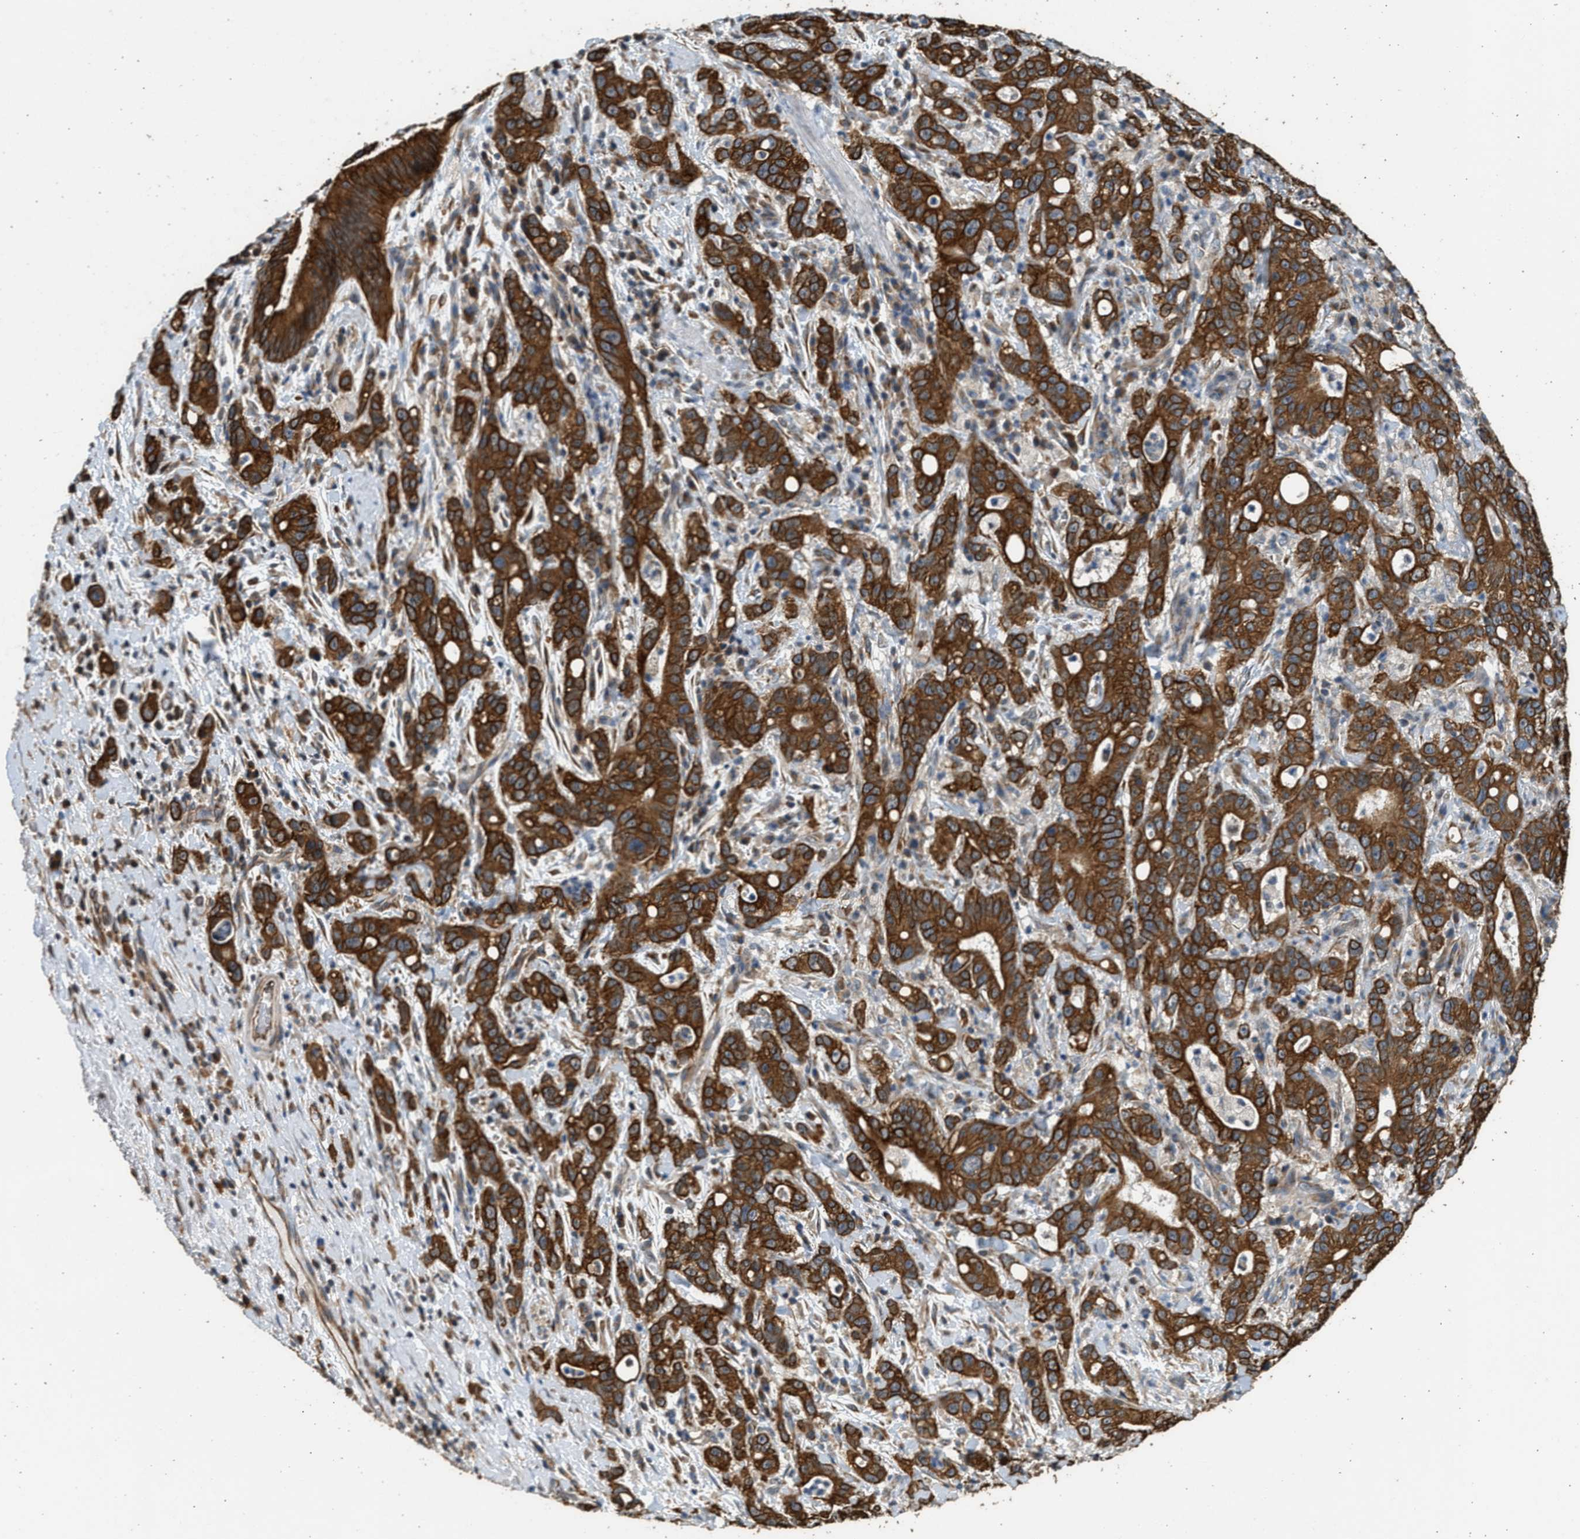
{"staining": {"intensity": "strong", "quantity": ">75%", "location": "cytoplasmic/membranous"}, "tissue": "liver cancer", "cell_type": "Tumor cells", "image_type": "cancer", "snomed": [{"axis": "morphology", "description": "Cholangiocarcinoma"}, {"axis": "topography", "description": "Liver"}], "caption": "Immunohistochemical staining of human liver cancer (cholangiocarcinoma) reveals strong cytoplasmic/membranous protein expression in about >75% of tumor cells.", "gene": "PCLO", "patient": {"sex": "female", "age": 38}}